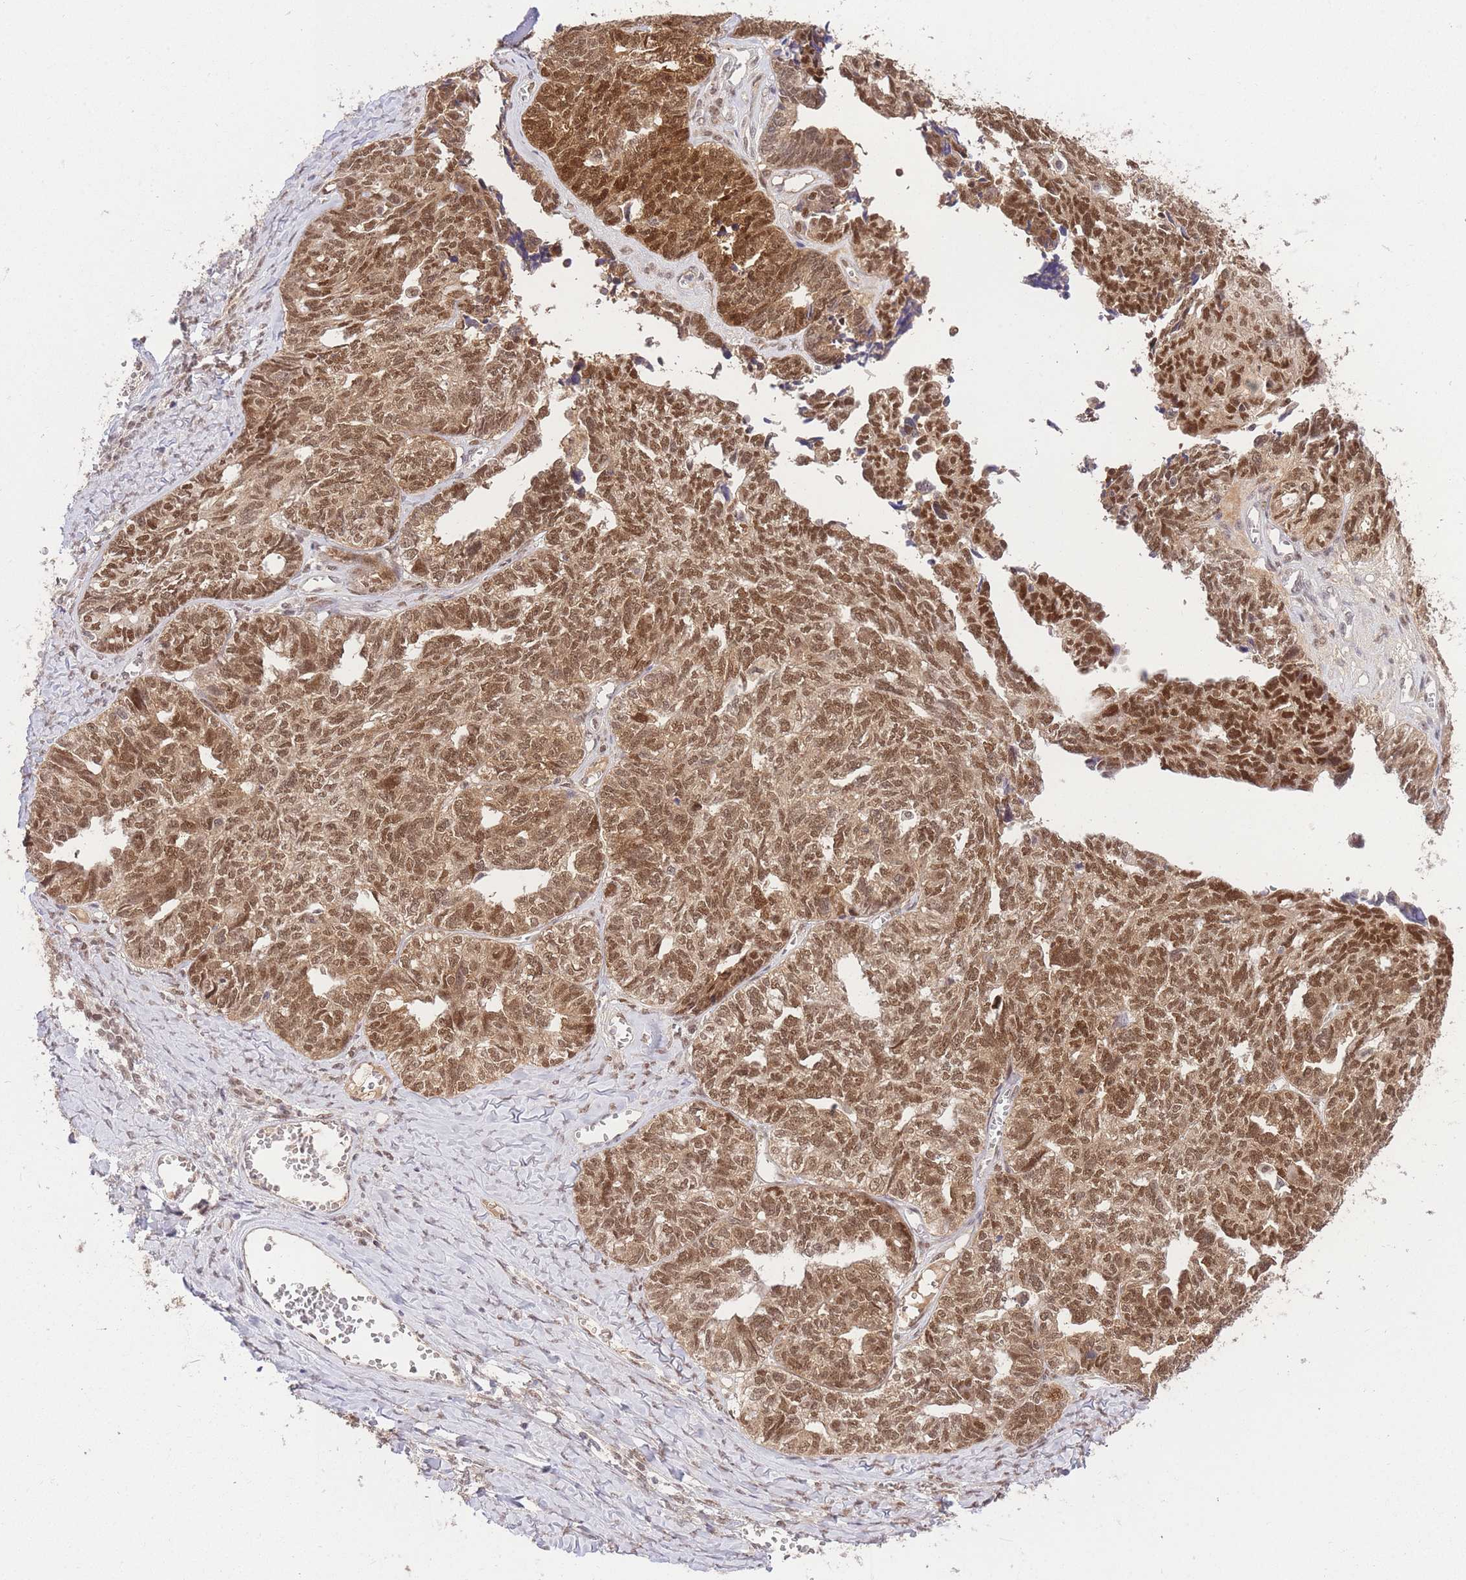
{"staining": {"intensity": "moderate", "quantity": ">75%", "location": "nuclear"}, "tissue": "ovarian cancer", "cell_type": "Tumor cells", "image_type": "cancer", "snomed": [{"axis": "morphology", "description": "Cystadenocarcinoma, serous, NOS"}, {"axis": "topography", "description": "Ovary"}], "caption": "Ovarian serous cystadenocarcinoma stained with a brown dye displays moderate nuclear positive positivity in about >75% of tumor cells.", "gene": "UBXN7", "patient": {"sex": "female", "age": 79}}